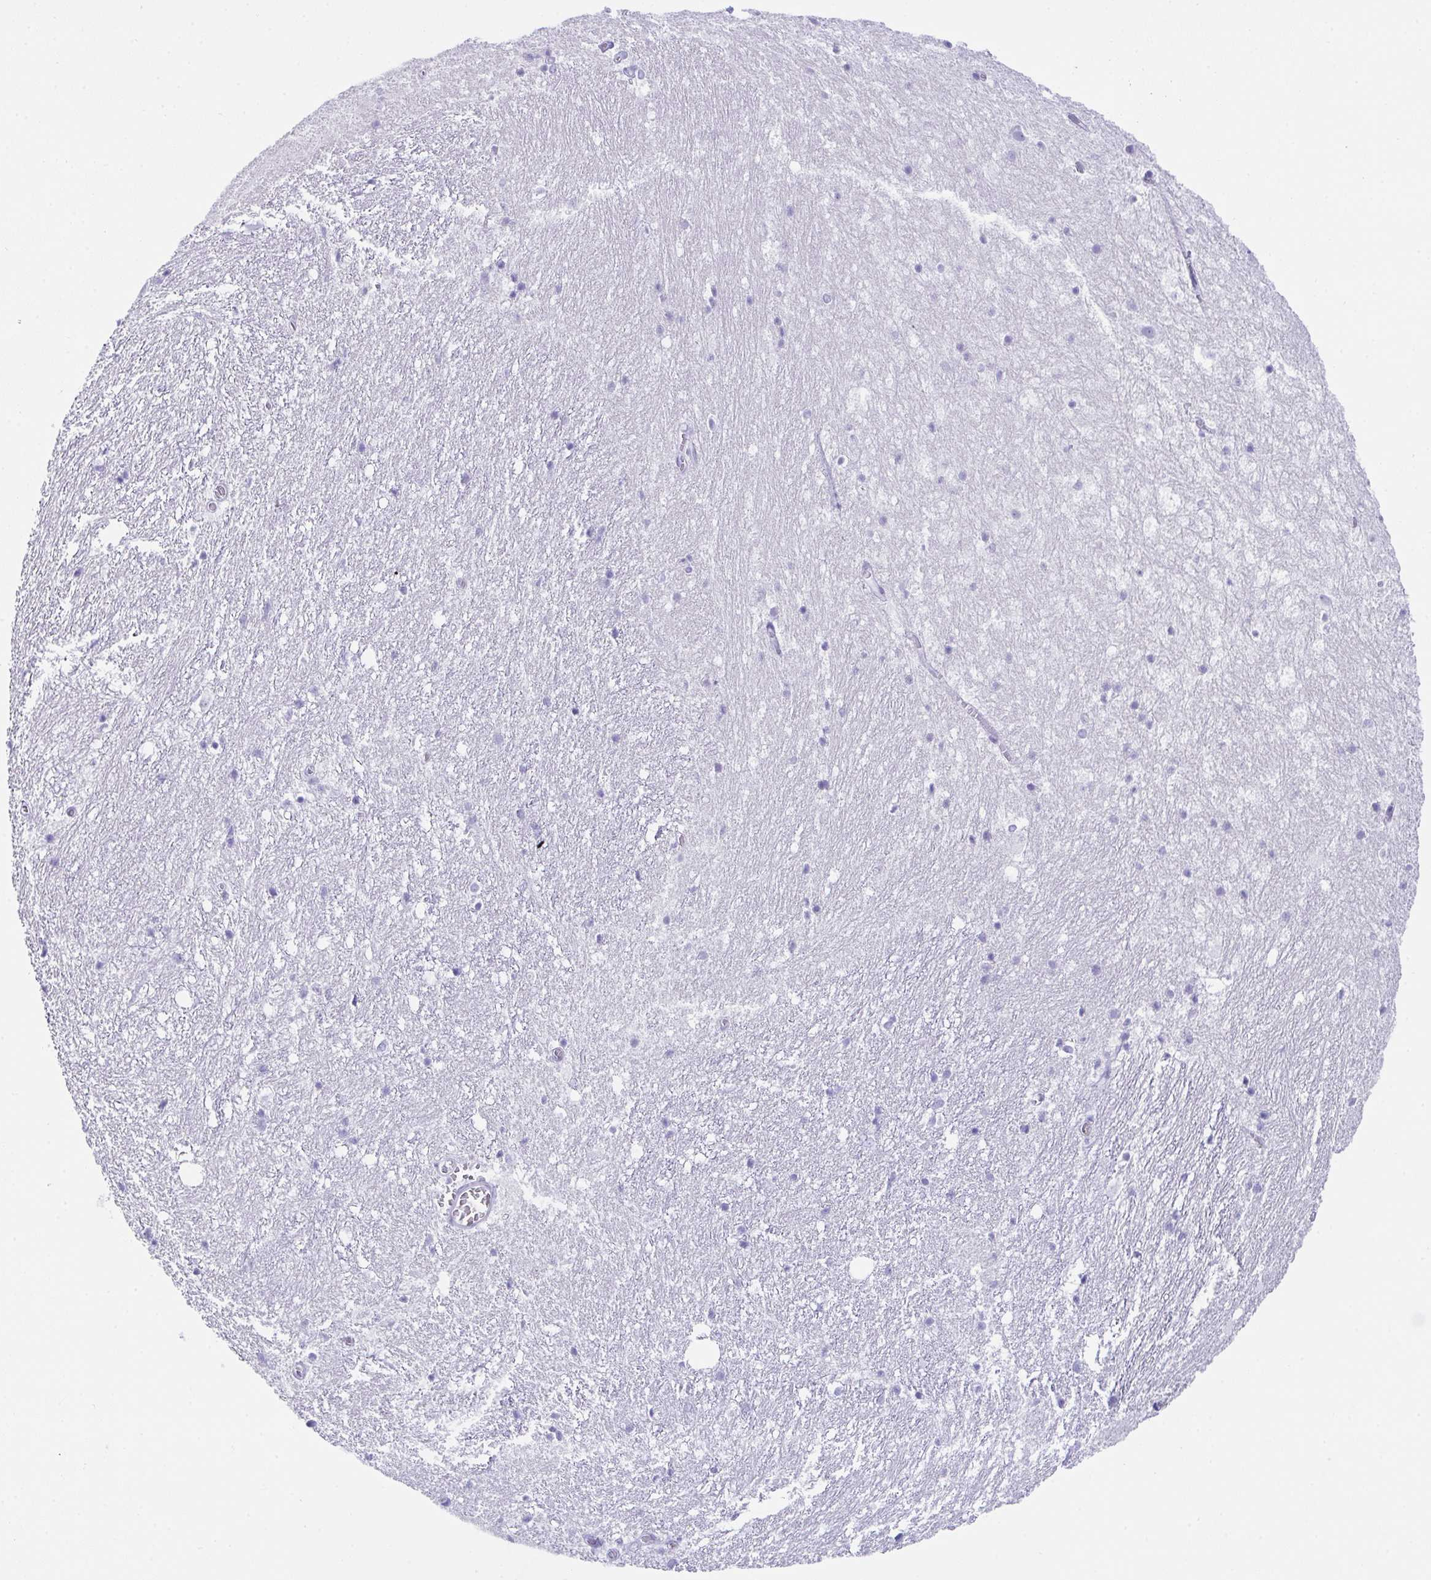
{"staining": {"intensity": "negative", "quantity": "none", "location": "none"}, "tissue": "hippocampus", "cell_type": "Glial cells", "image_type": "normal", "snomed": [{"axis": "morphology", "description": "Normal tissue, NOS"}, {"axis": "topography", "description": "Hippocampus"}], "caption": "Immunohistochemistry micrograph of unremarkable hippocampus: hippocampus stained with DAB (3,3'-diaminobenzidine) shows no significant protein positivity in glial cells.", "gene": "KMT2E", "patient": {"sex": "female", "age": 52}}